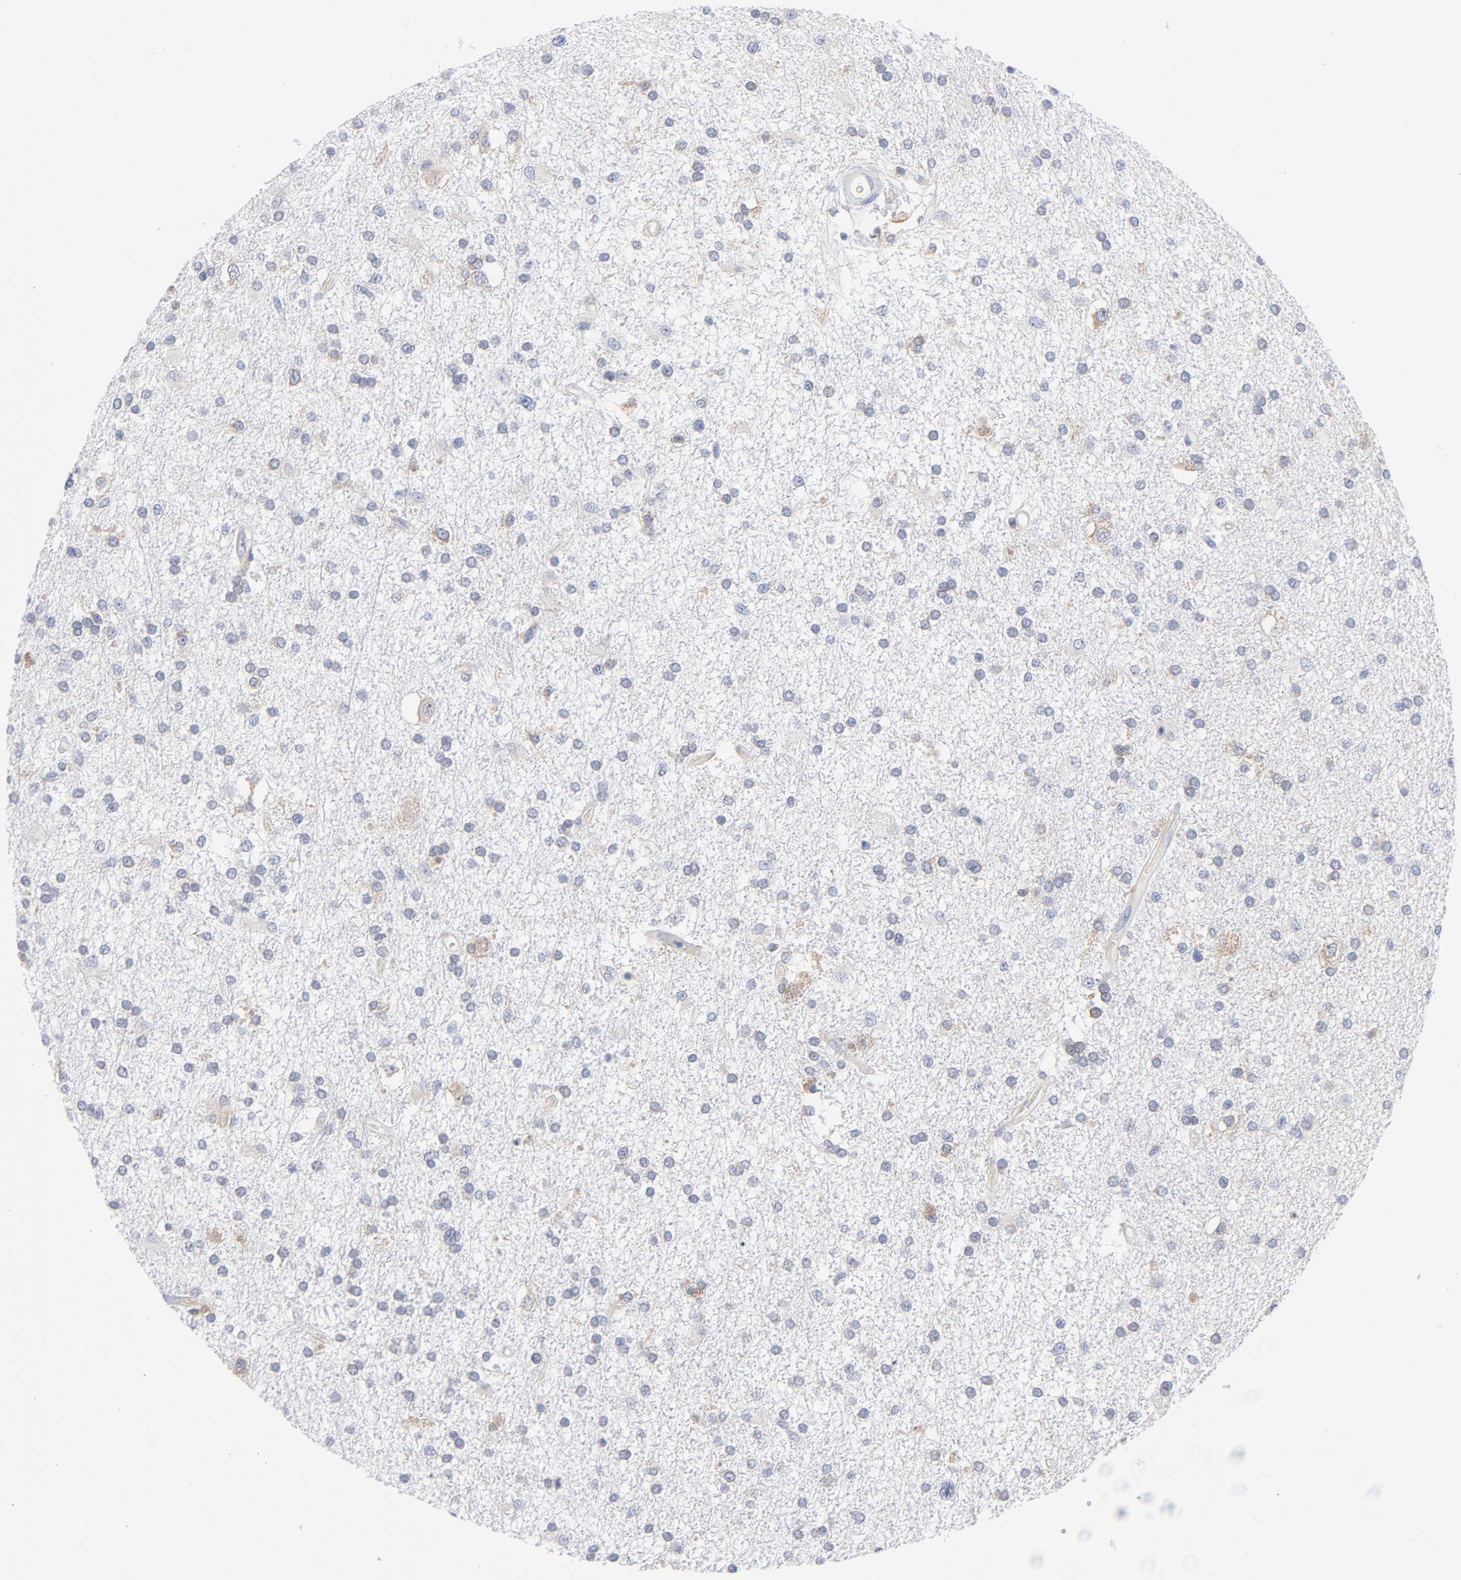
{"staining": {"intensity": "negative", "quantity": "none", "location": "none"}, "tissue": "glioma", "cell_type": "Tumor cells", "image_type": "cancer", "snomed": [{"axis": "morphology", "description": "Glioma, malignant, High grade"}, {"axis": "topography", "description": "Brain"}], "caption": "A histopathology image of malignant glioma (high-grade) stained for a protein shows no brown staining in tumor cells.", "gene": "CD86", "patient": {"sex": "male", "age": 33}}